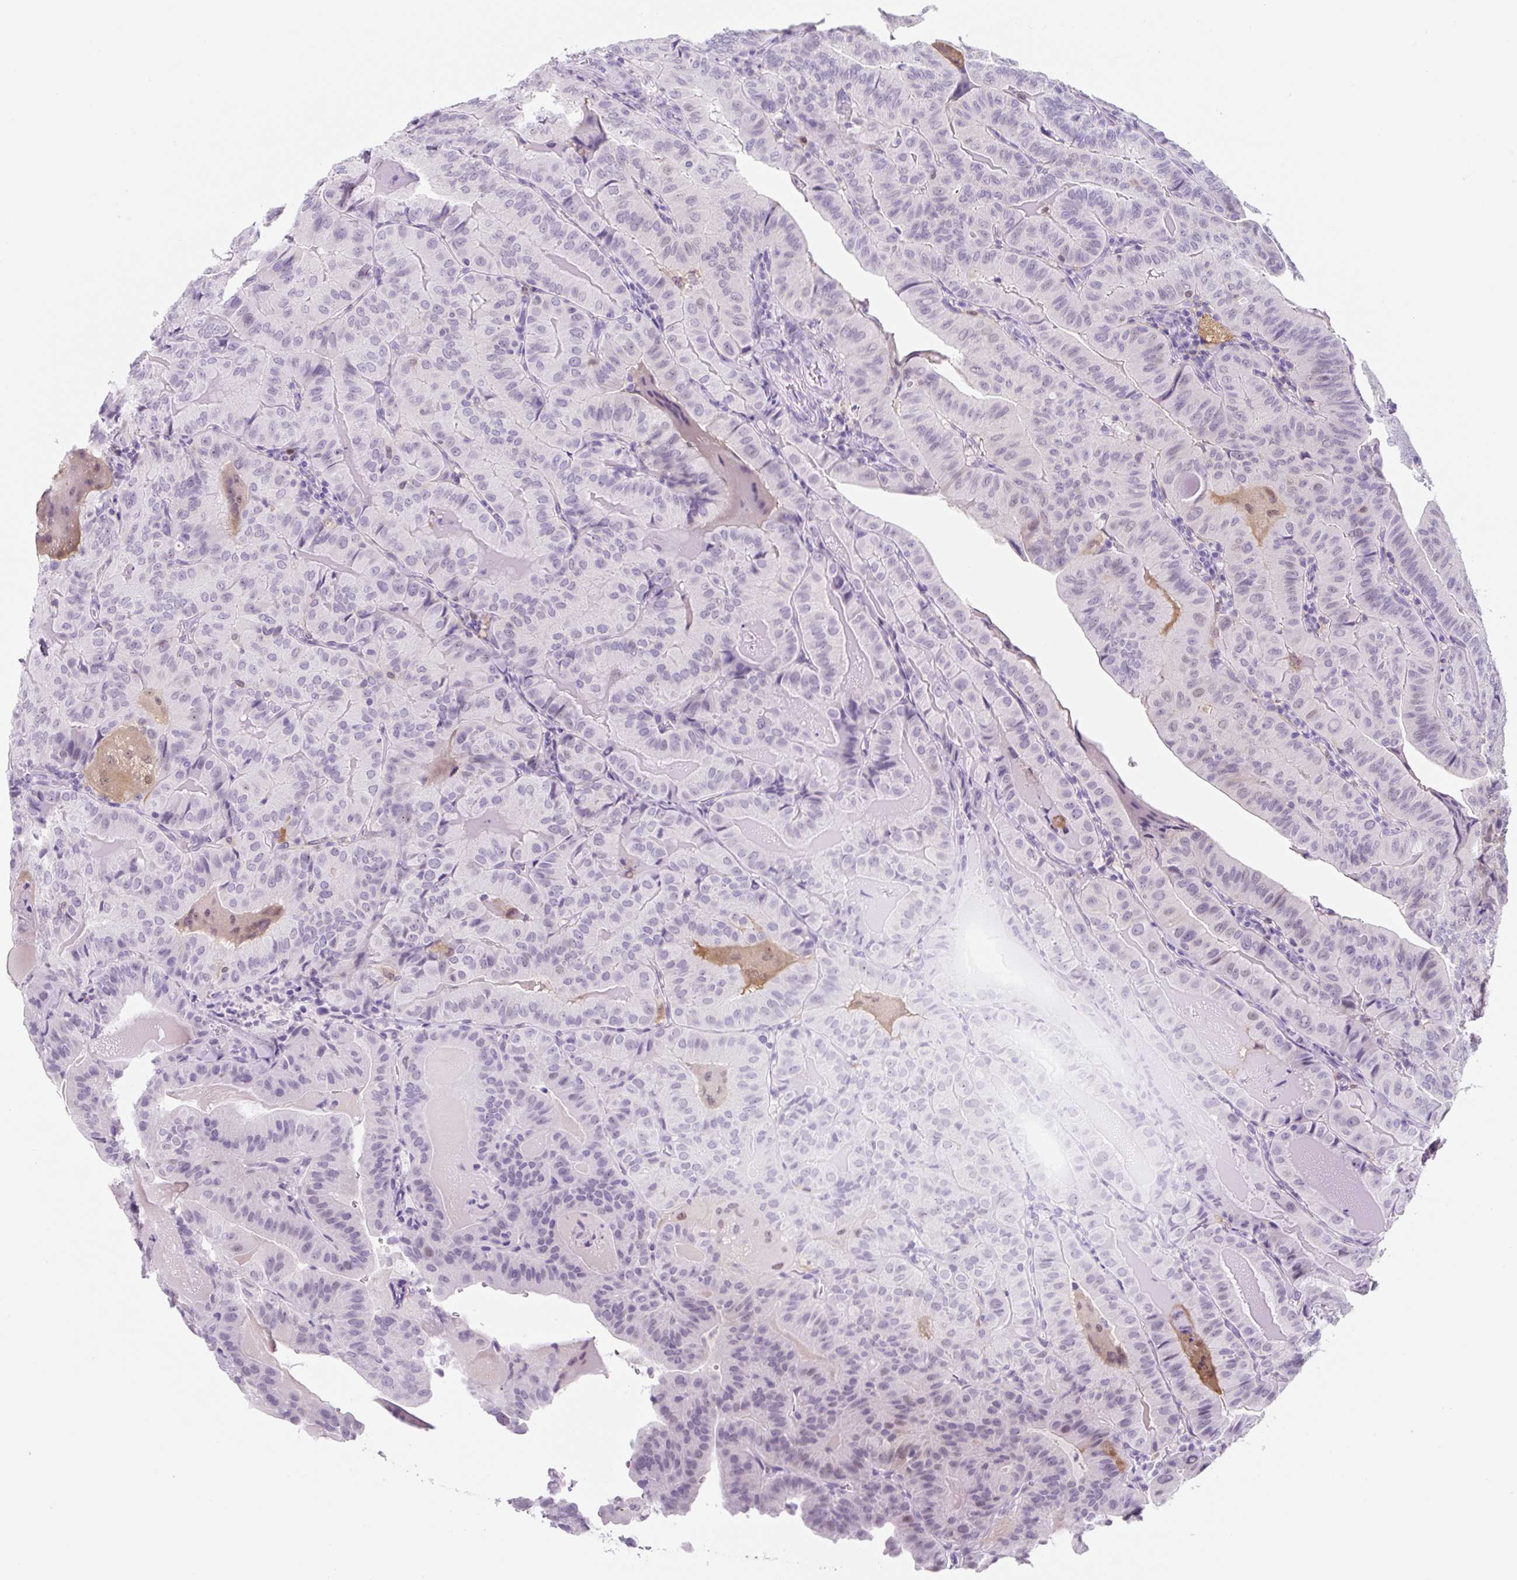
{"staining": {"intensity": "negative", "quantity": "none", "location": "none"}, "tissue": "thyroid cancer", "cell_type": "Tumor cells", "image_type": "cancer", "snomed": [{"axis": "morphology", "description": "Papillary adenocarcinoma, NOS"}, {"axis": "topography", "description": "Thyroid gland"}], "caption": "Immunohistochemistry (IHC) of thyroid cancer demonstrates no expression in tumor cells.", "gene": "TNFRSF8", "patient": {"sex": "female", "age": 68}}